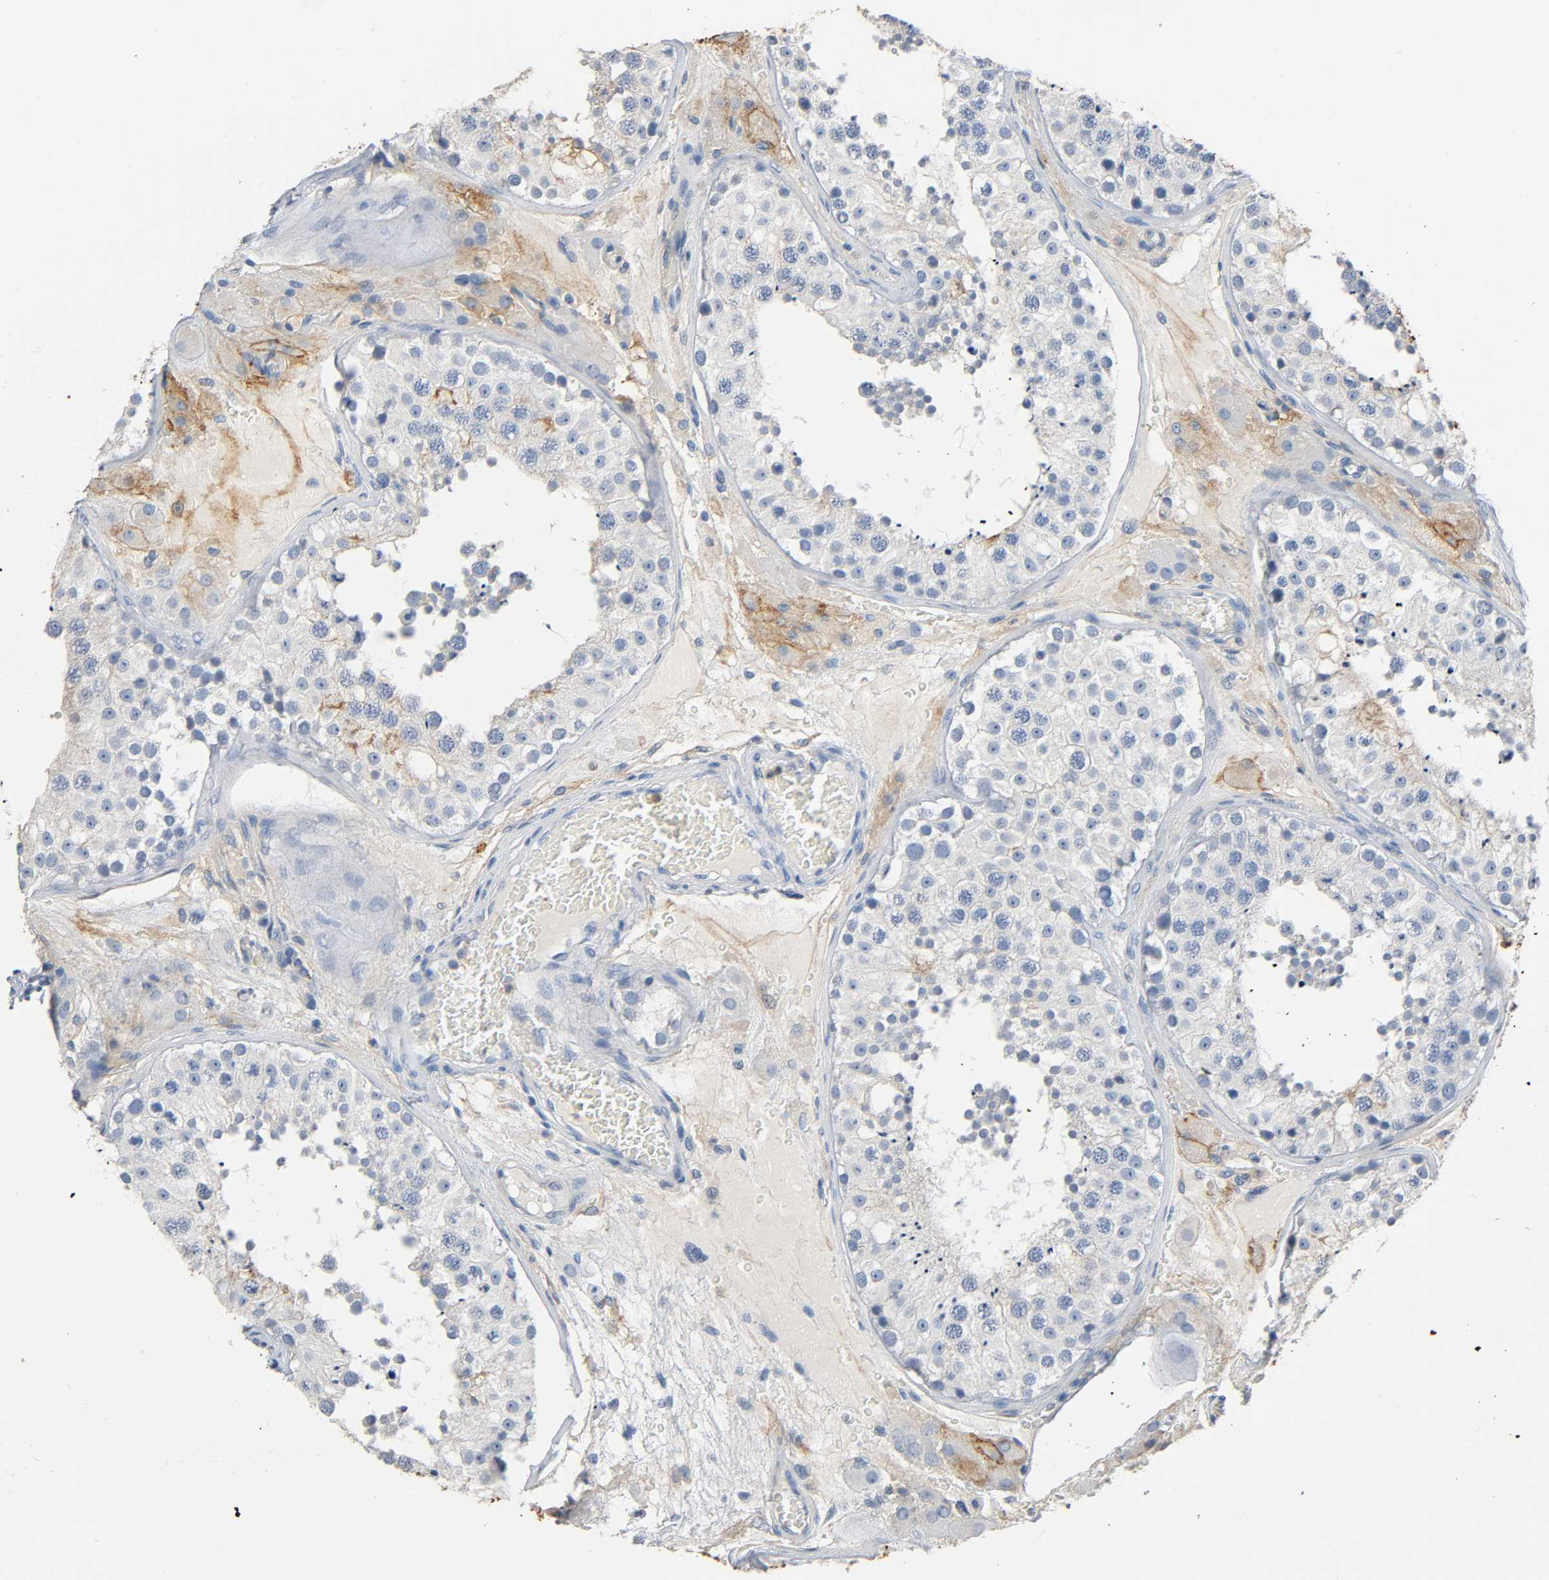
{"staining": {"intensity": "negative", "quantity": "none", "location": "none"}, "tissue": "testis", "cell_type": "Cells in seminiferous ducts", "image_type": "normal", "snomed": [{"axis": "morphology", "description": "Normal tissue, NOS"}, {"axis": "topography", "description": "Testis"}], "caption": "A micrograph of testis stained for a protein displays no brown staining in cells in seminiferous ducts. (DAB immunohistochemistry (IHC), high magnification).", "gene": "ANPEP", "patient": {"sex": "male", "age": 26}}